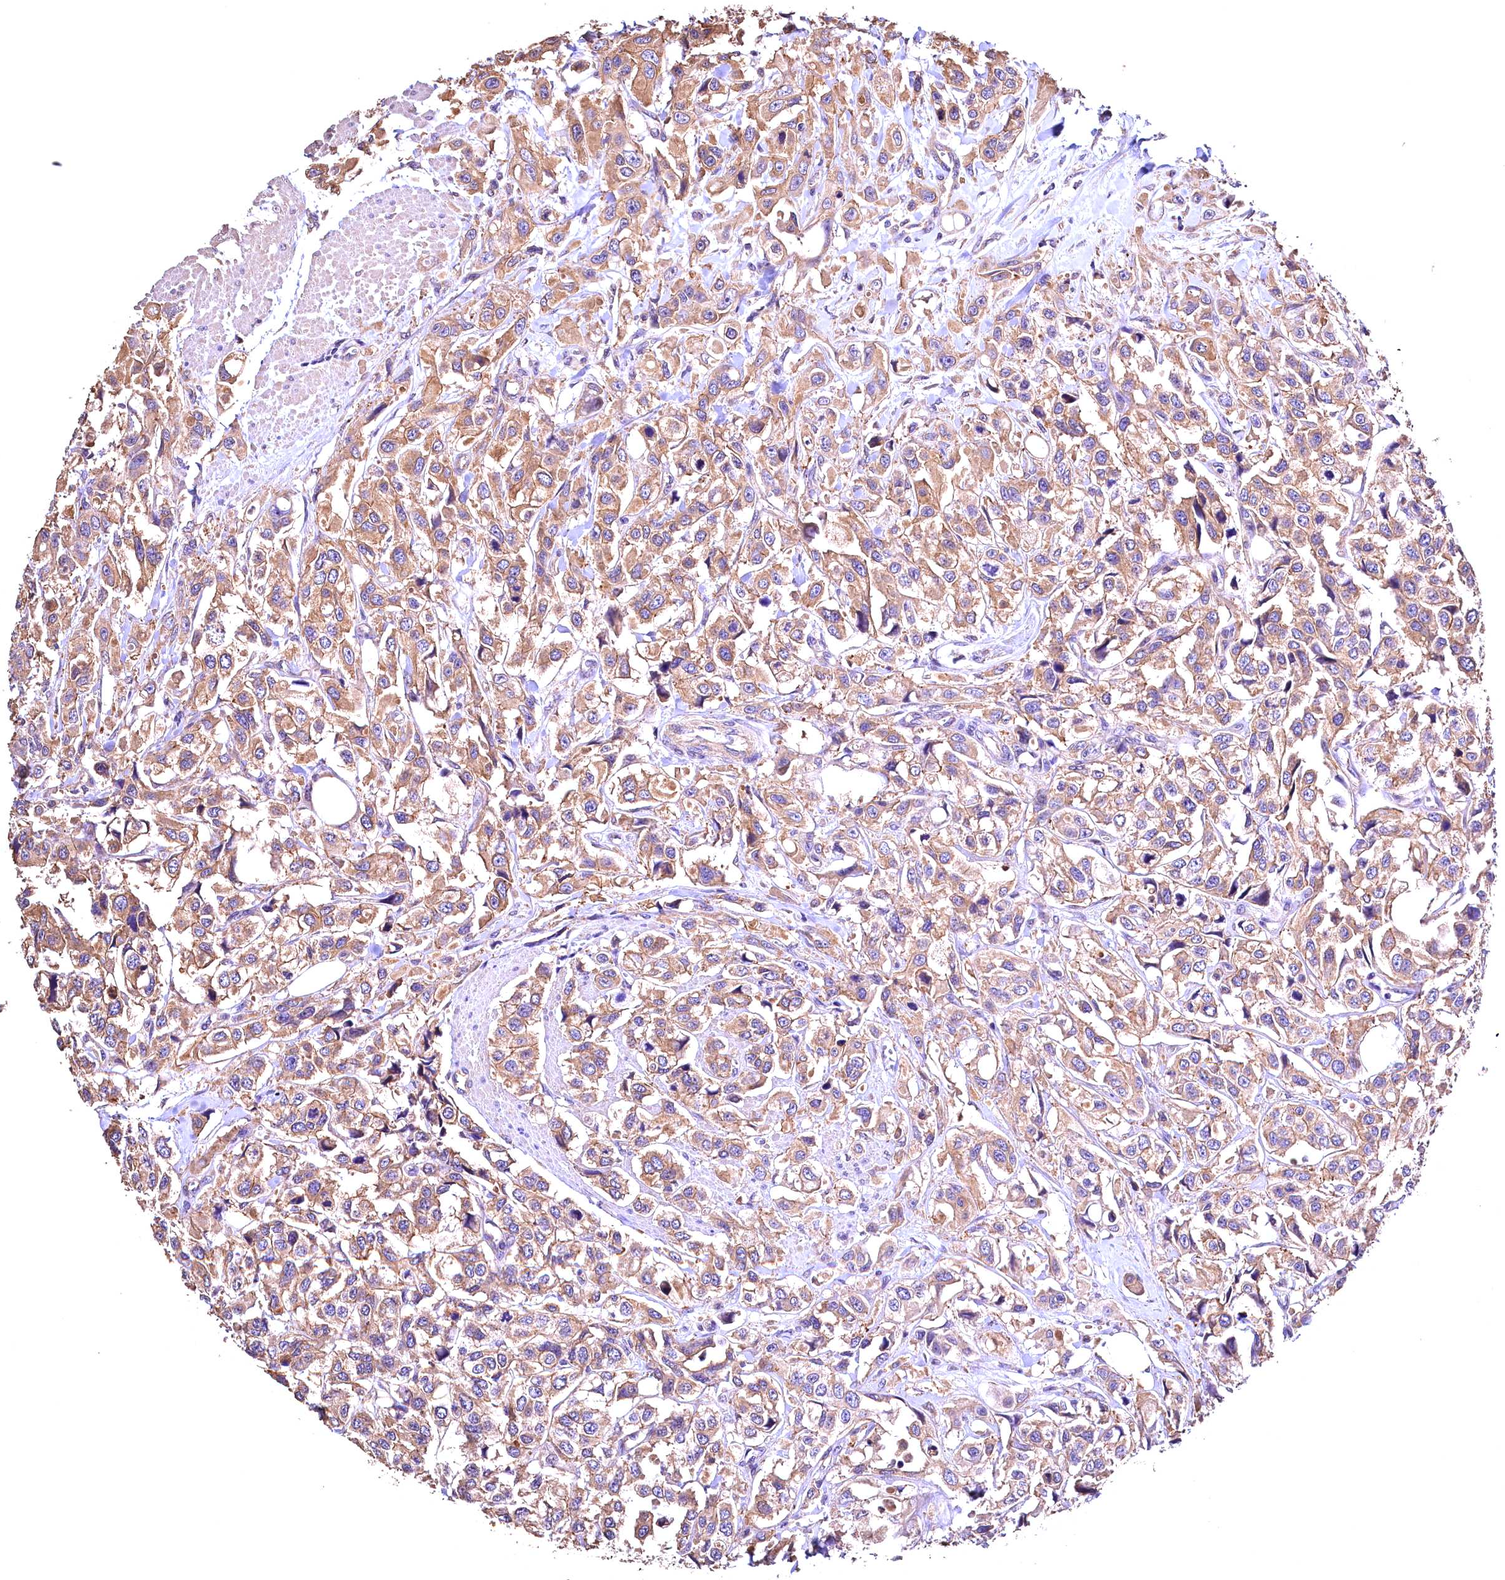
{"staining": {"intensity": "moderate", "quantity": ">75%", "location": "cytoplasmic/membranous"}, "tissue": "urothelial cancer", "cell_type": "Tumor cells", "image_type": "cancer", "snomed": [{"axis": "morphology", "description": "Urothelial carcinoma, High grade"}, {"axis": "topography", "description": "Urinary bladder"}], "caption": "Immunohistochemical staining of human urothelial cancer shows medium levels of moderate cytoplasmic/membranous protein expression in about >75% of tumor cells. (DAB (3,3'-diaminobenzidine) IHC with brightfield microscopy, high magnification).", "gene": "OAS3", "patient": {"sex": "male", "age": 67}}